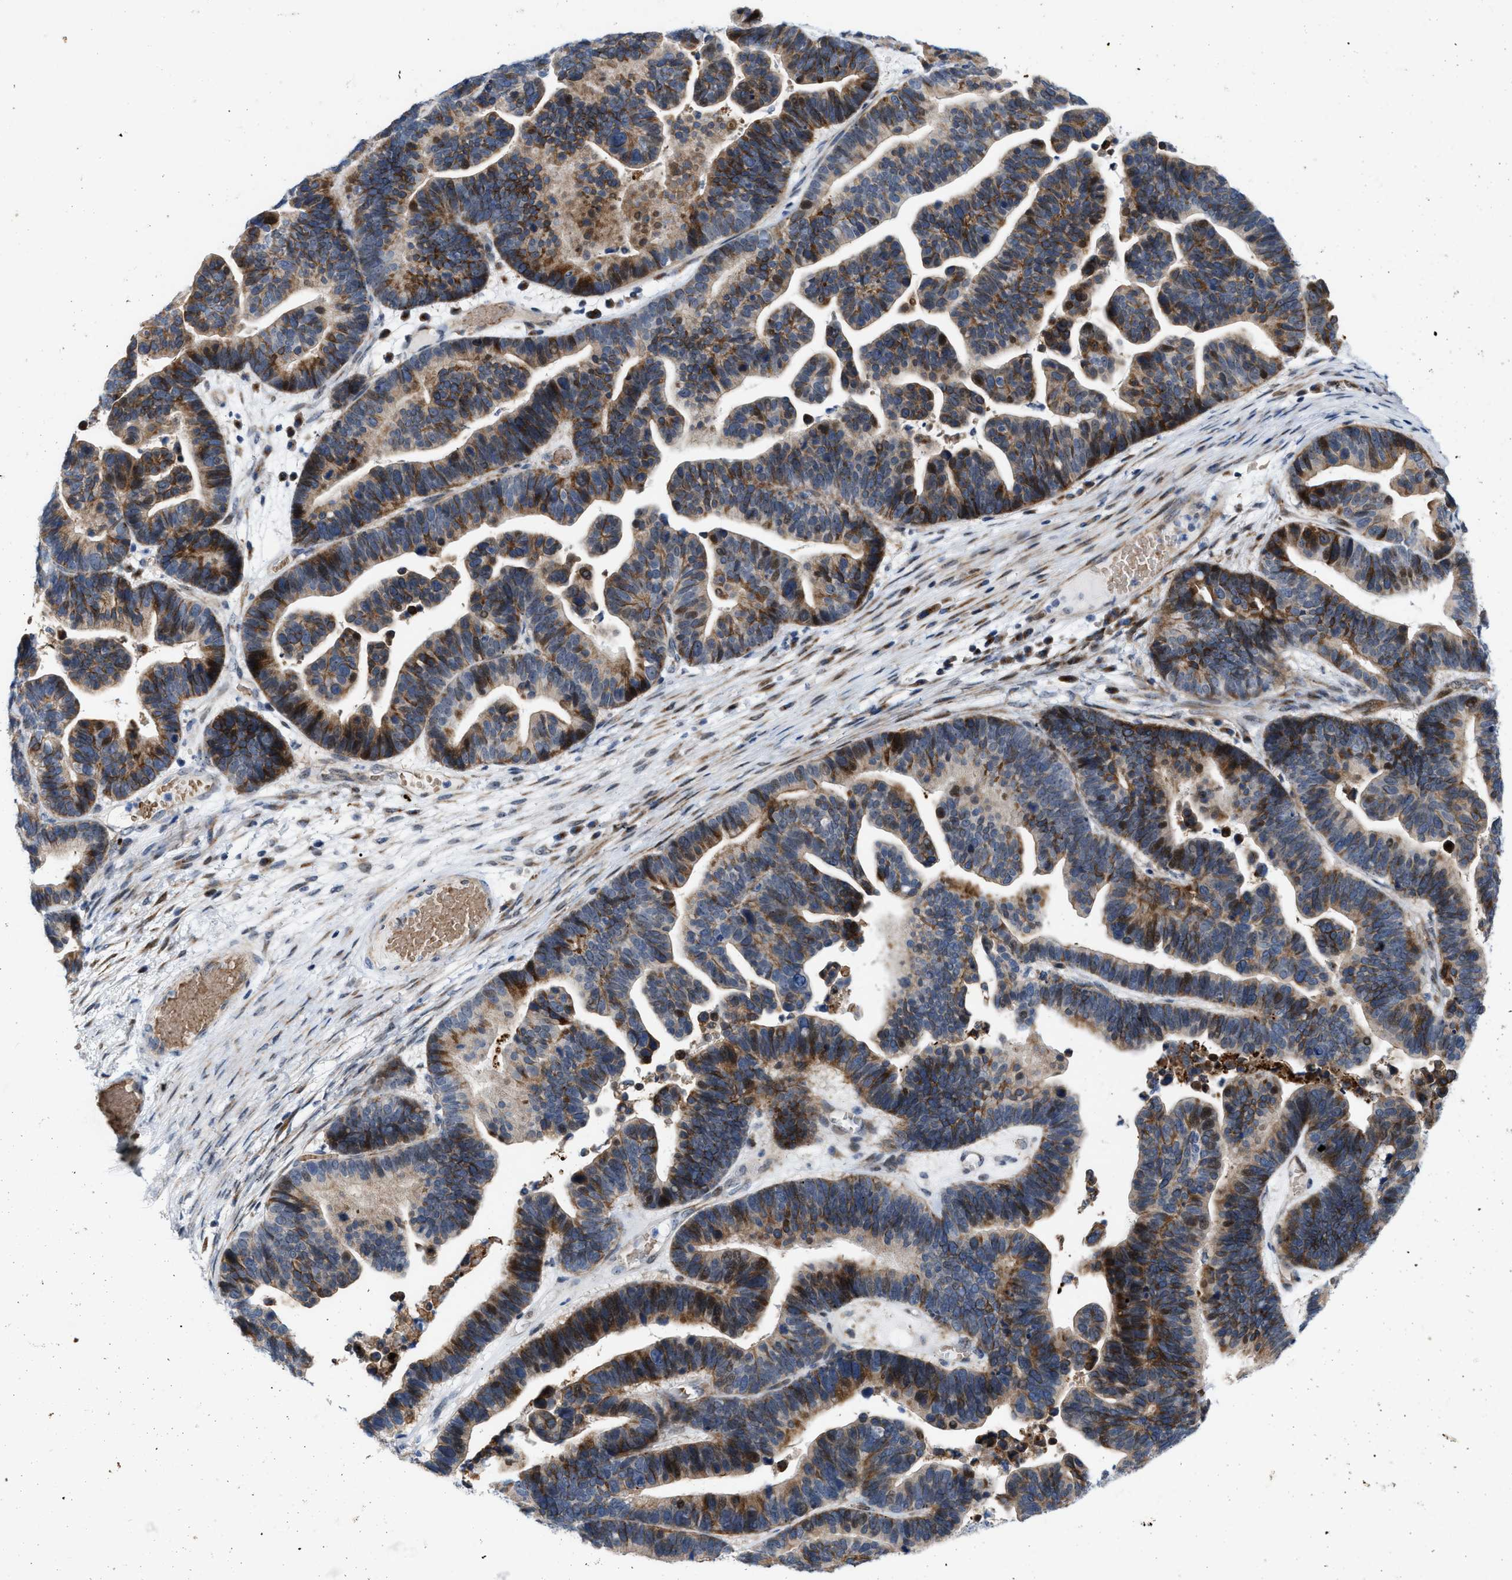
{"staining": {"intensity": "moderate", "quantity": "25%-75%", "location": "cytoplasmic/membranous"}, "tissue": "ovarian cancer", "cell_type": "Tumor cells", "image_type": "cancer", "snomed": [{"axis": "morphology", "description": "Cystadenocarcinoma, serous, NOS"}, {"axis": "topography", "description": "Ovary"}], "caption": "An IHC histopathology image of neoplastic tissue is shown. Protein staining in brown highlights moderate cytoplasmic/membranous positivity in ovarian serous cystadenocarcinoma within tumor cells.", "gene": "POLR1F", "patient": {"sex": "female", "age": 56}}